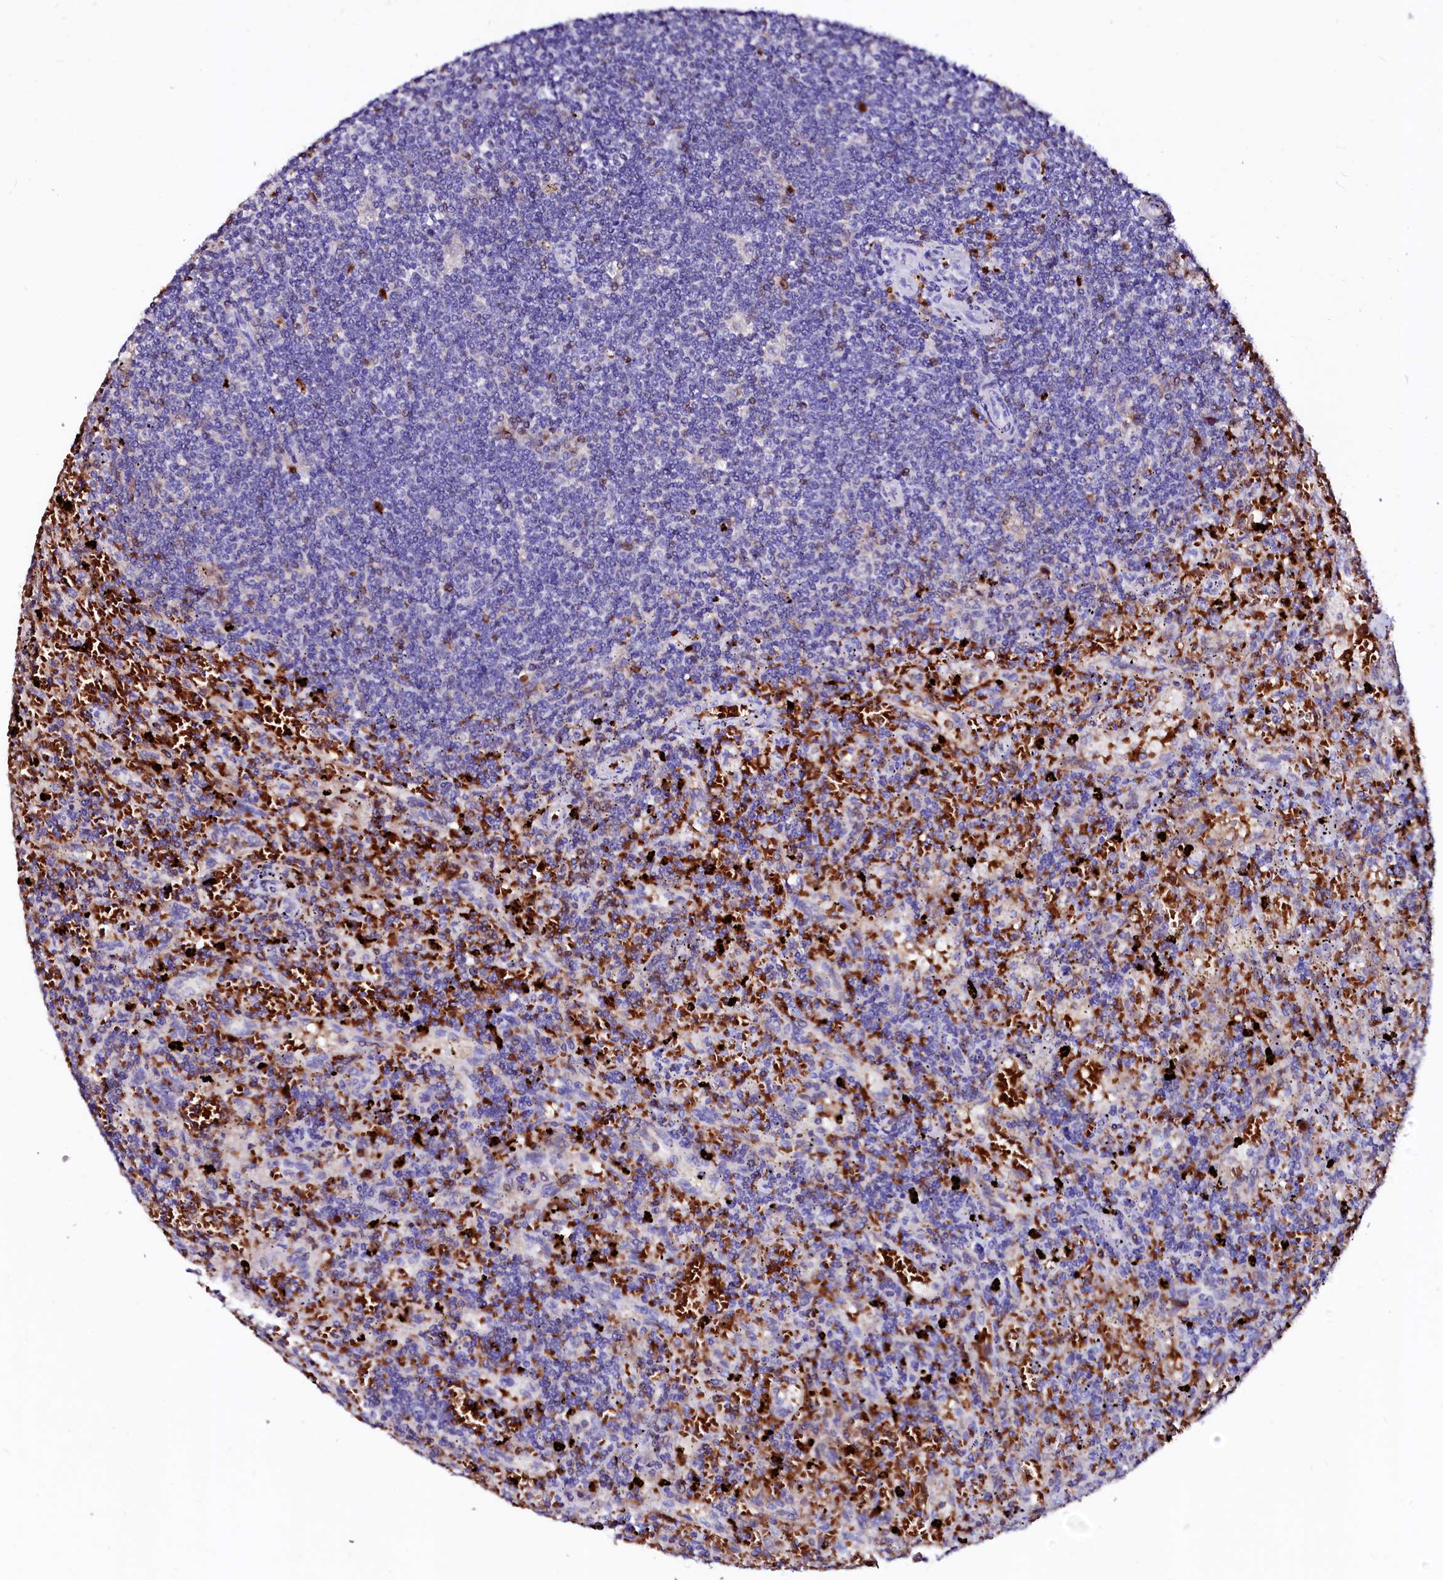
{"staining": {"intensity": "negative", "quantity": "none", "location": "none"}, "tissue": "lymphoma", "cell_type": "Tumor cells", "image_type": "cancer", "snomed": [{"axis": "morphology", "description": "Malignant lymphoma, non-Hodgkin's type, Low grade"}, {"axis": "topography", "description": "Spleen"}], "caption": "Micrograph shows no significant protein positivity in tumor cells of lymphoma. Brightfield microscopy of immunohistochemistry stained with DAB (brown) and hematoxylin (blue), captured at high magnification.", "gene": "RAB27A", "patient": {"sex": "male", "age": 76}}